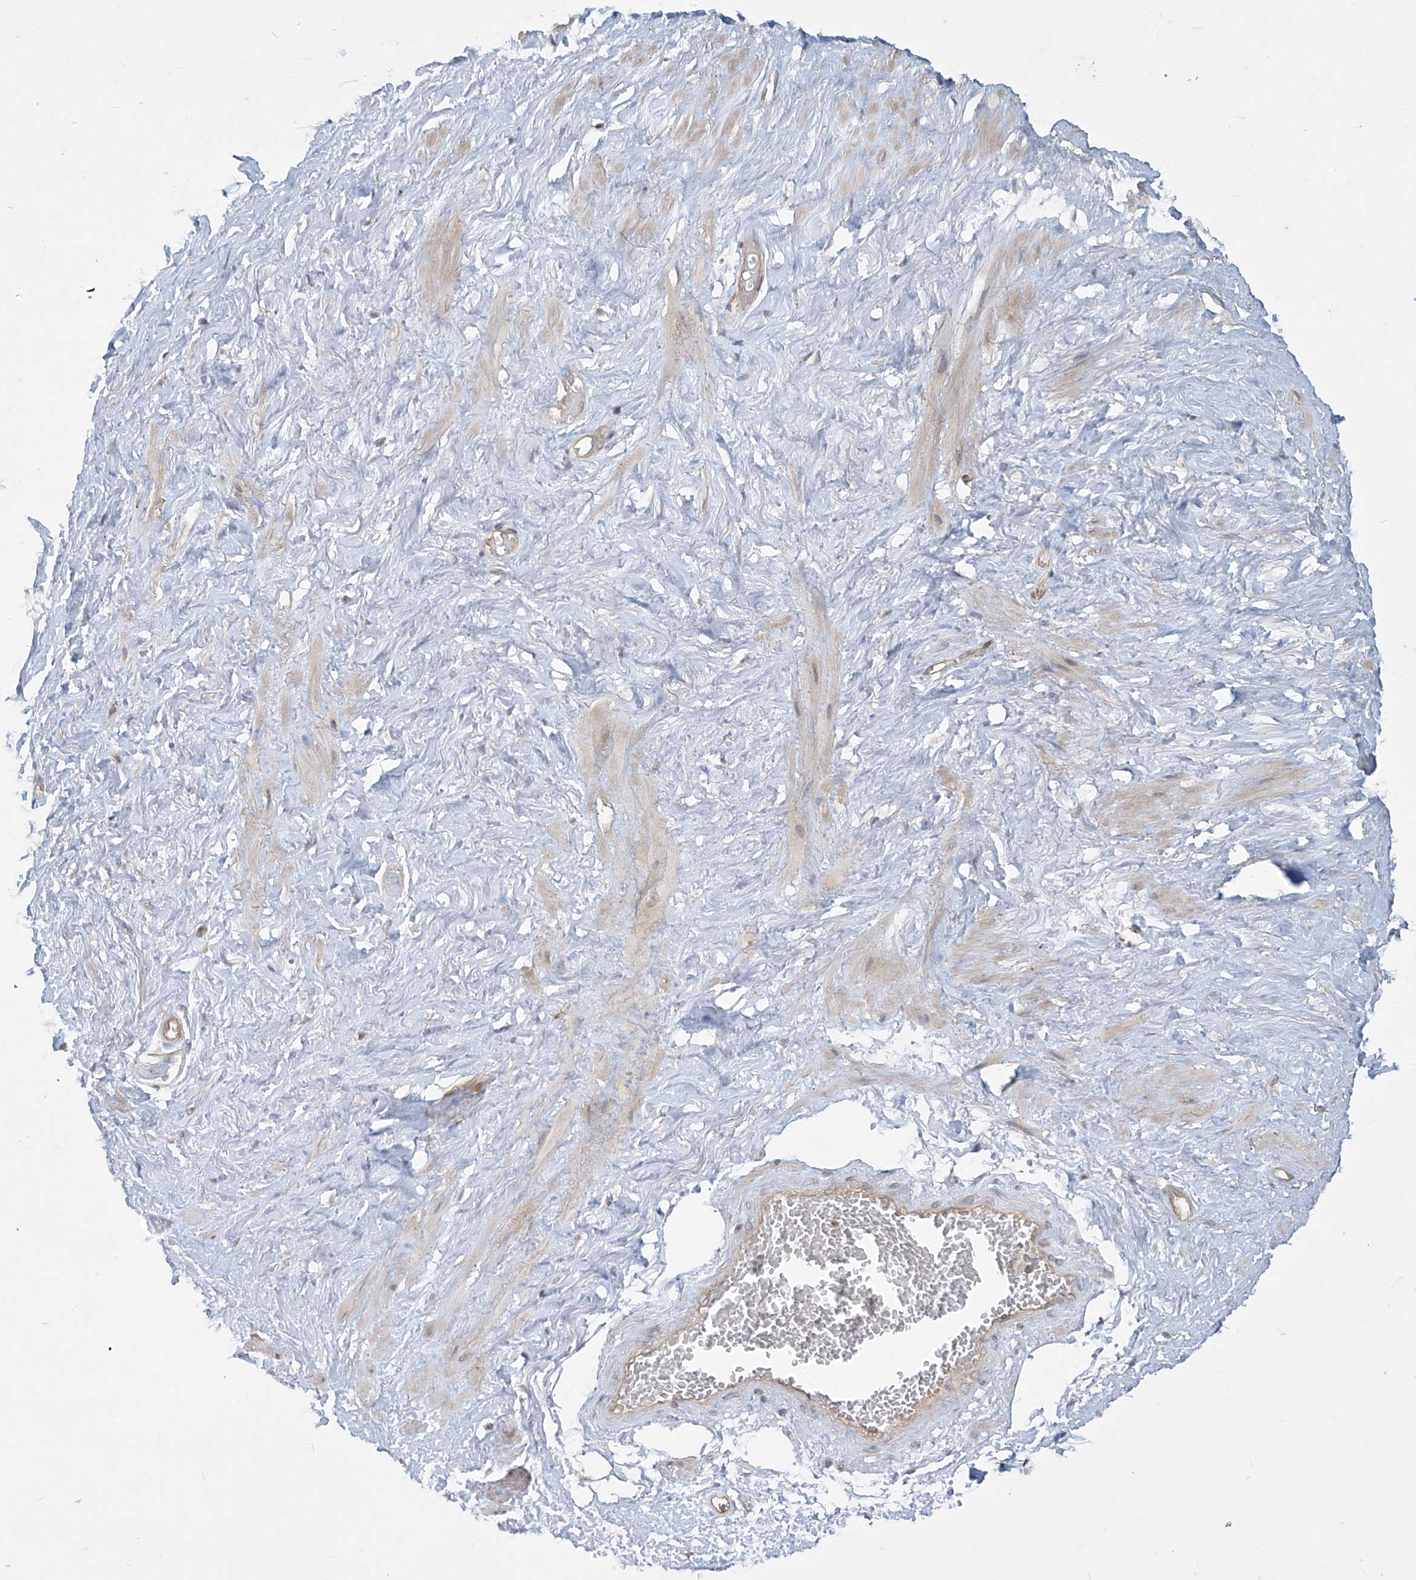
{"staining": {"intensity": "weak", "quantity": ">75%", "location": "cytoplasmic/membranous"}, "tissue": "adipose tissue", "cell_type": "Adipocytes", "image_type": "normal", "snomed": [{"axis": "morphology", "description": "Normal tissue, NOS"}, {"axis": "morphology", "description": "Adenocarcinoma, Low grade"}, {"axis": "topography", "description": "Prostate"}, {"axis": "topography", "description": "Peripheral nerve tissue"}], "caption": "Immunohistochemical staining of benign adipose tissue demonstrates weak cytoplasmic/membranous protein positivity in about >75% of adipocytes.", "gene": "DGKQ", "patient": {"sex": "male", "age": 63}}